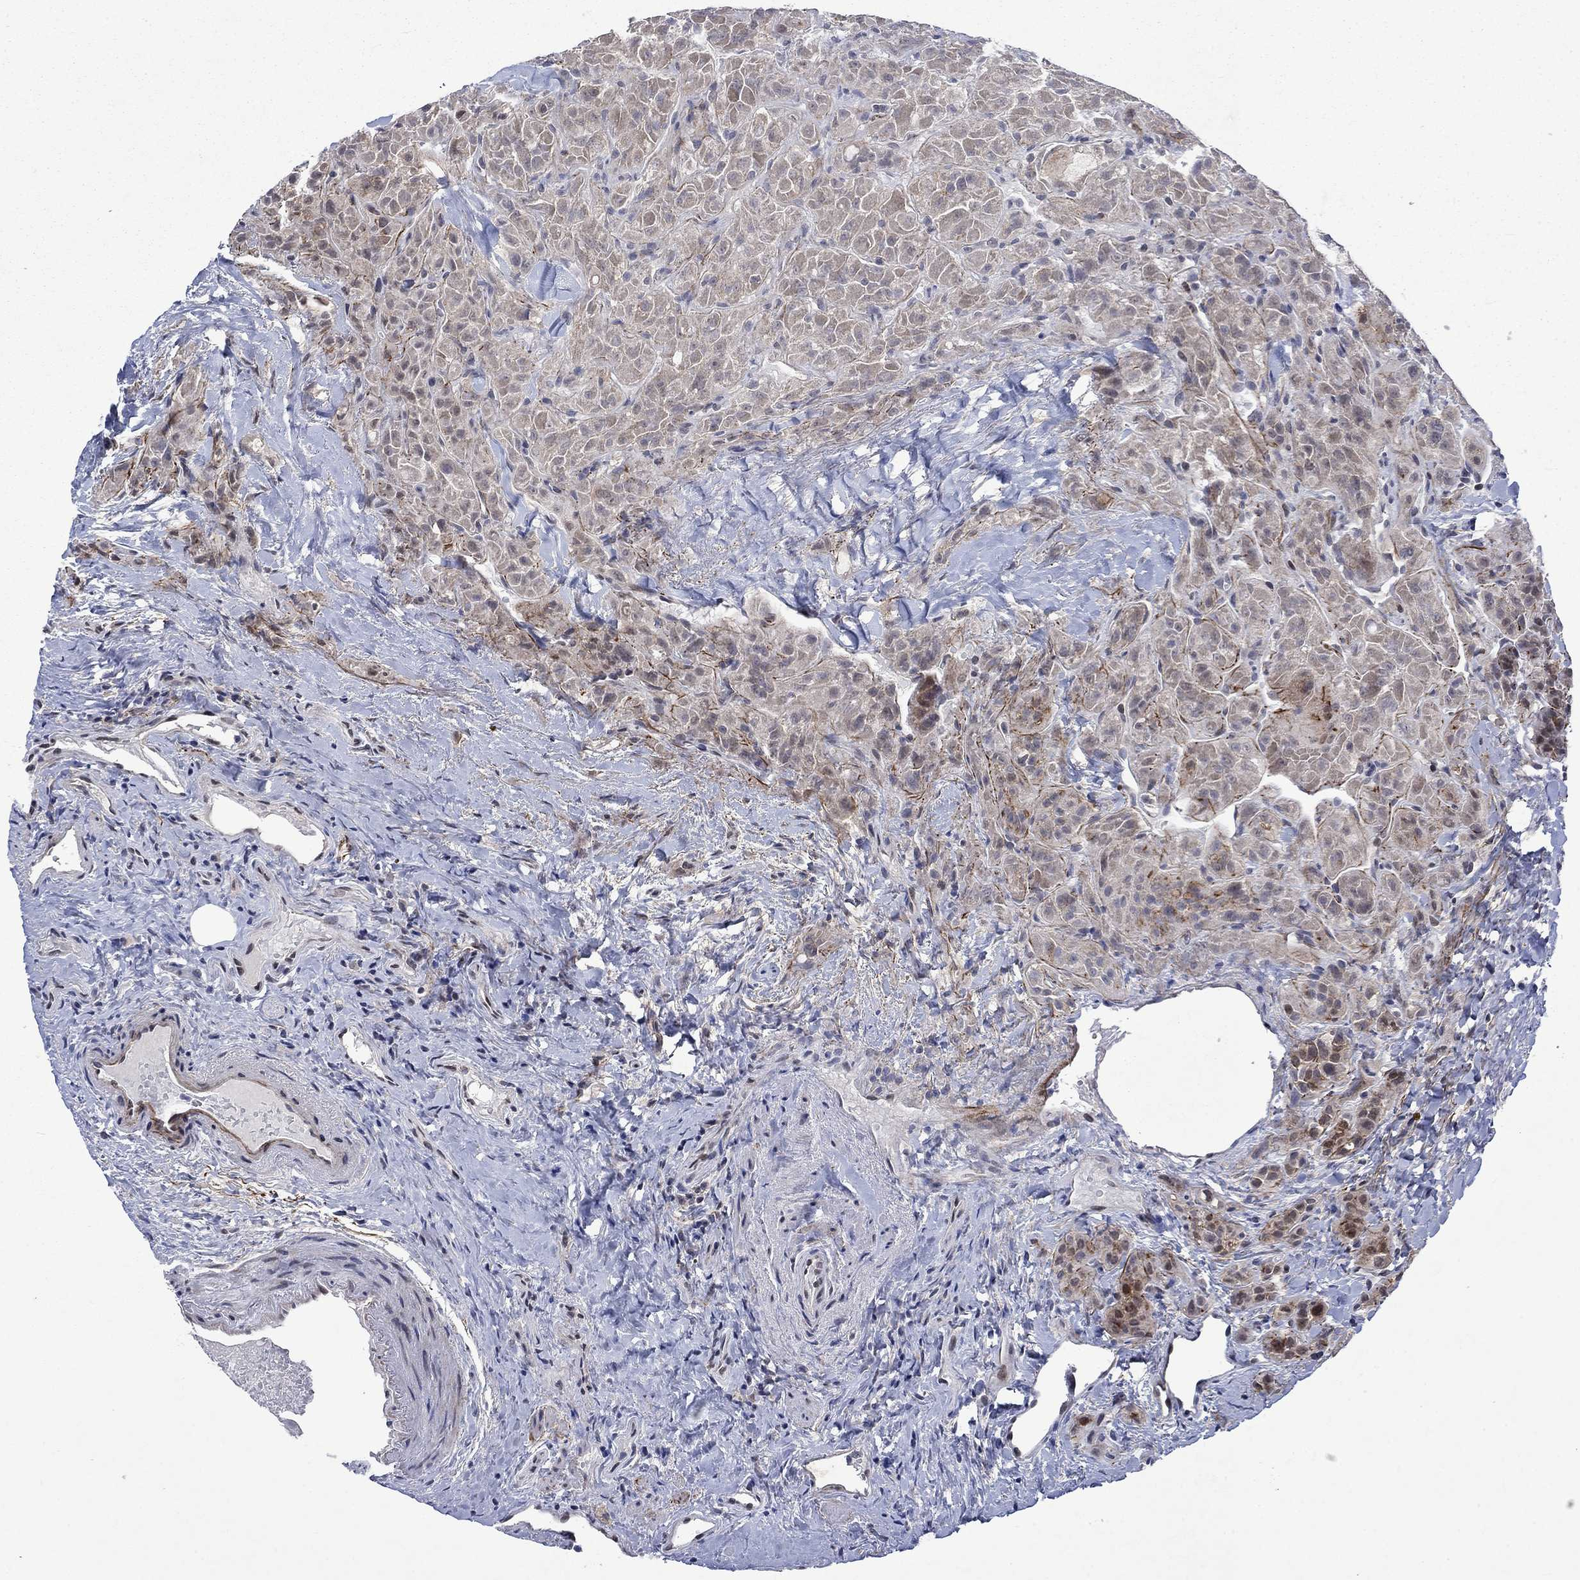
{"staining": {"intensity": "strong", "quantity": "<25%", "location": "cytoplasmic/membranous"}, "tissue": "thyroid cancer", "cell_type": "Tumor cells", "image_type": "cancer", "snomed": [{"axis": "morphology", "description": "Papillary adenocarcinoma, NOS"}, {"axis": "topography", "description": "Thyroid gland"}], "caption": "Thyroid cancer was stained to show a protein in brown. There is medium levels of strong cytoplasmic/membranous staining in approximately <25% of tumor cells. The staining was performed using DAB (3,3'-diaminobenzidine), with brown indicating positive protein expression. Nuclei are stained blue with hematoxylin.", "gene": "PPP1R9A", "patient": {"sex": "female", "age": 45}}